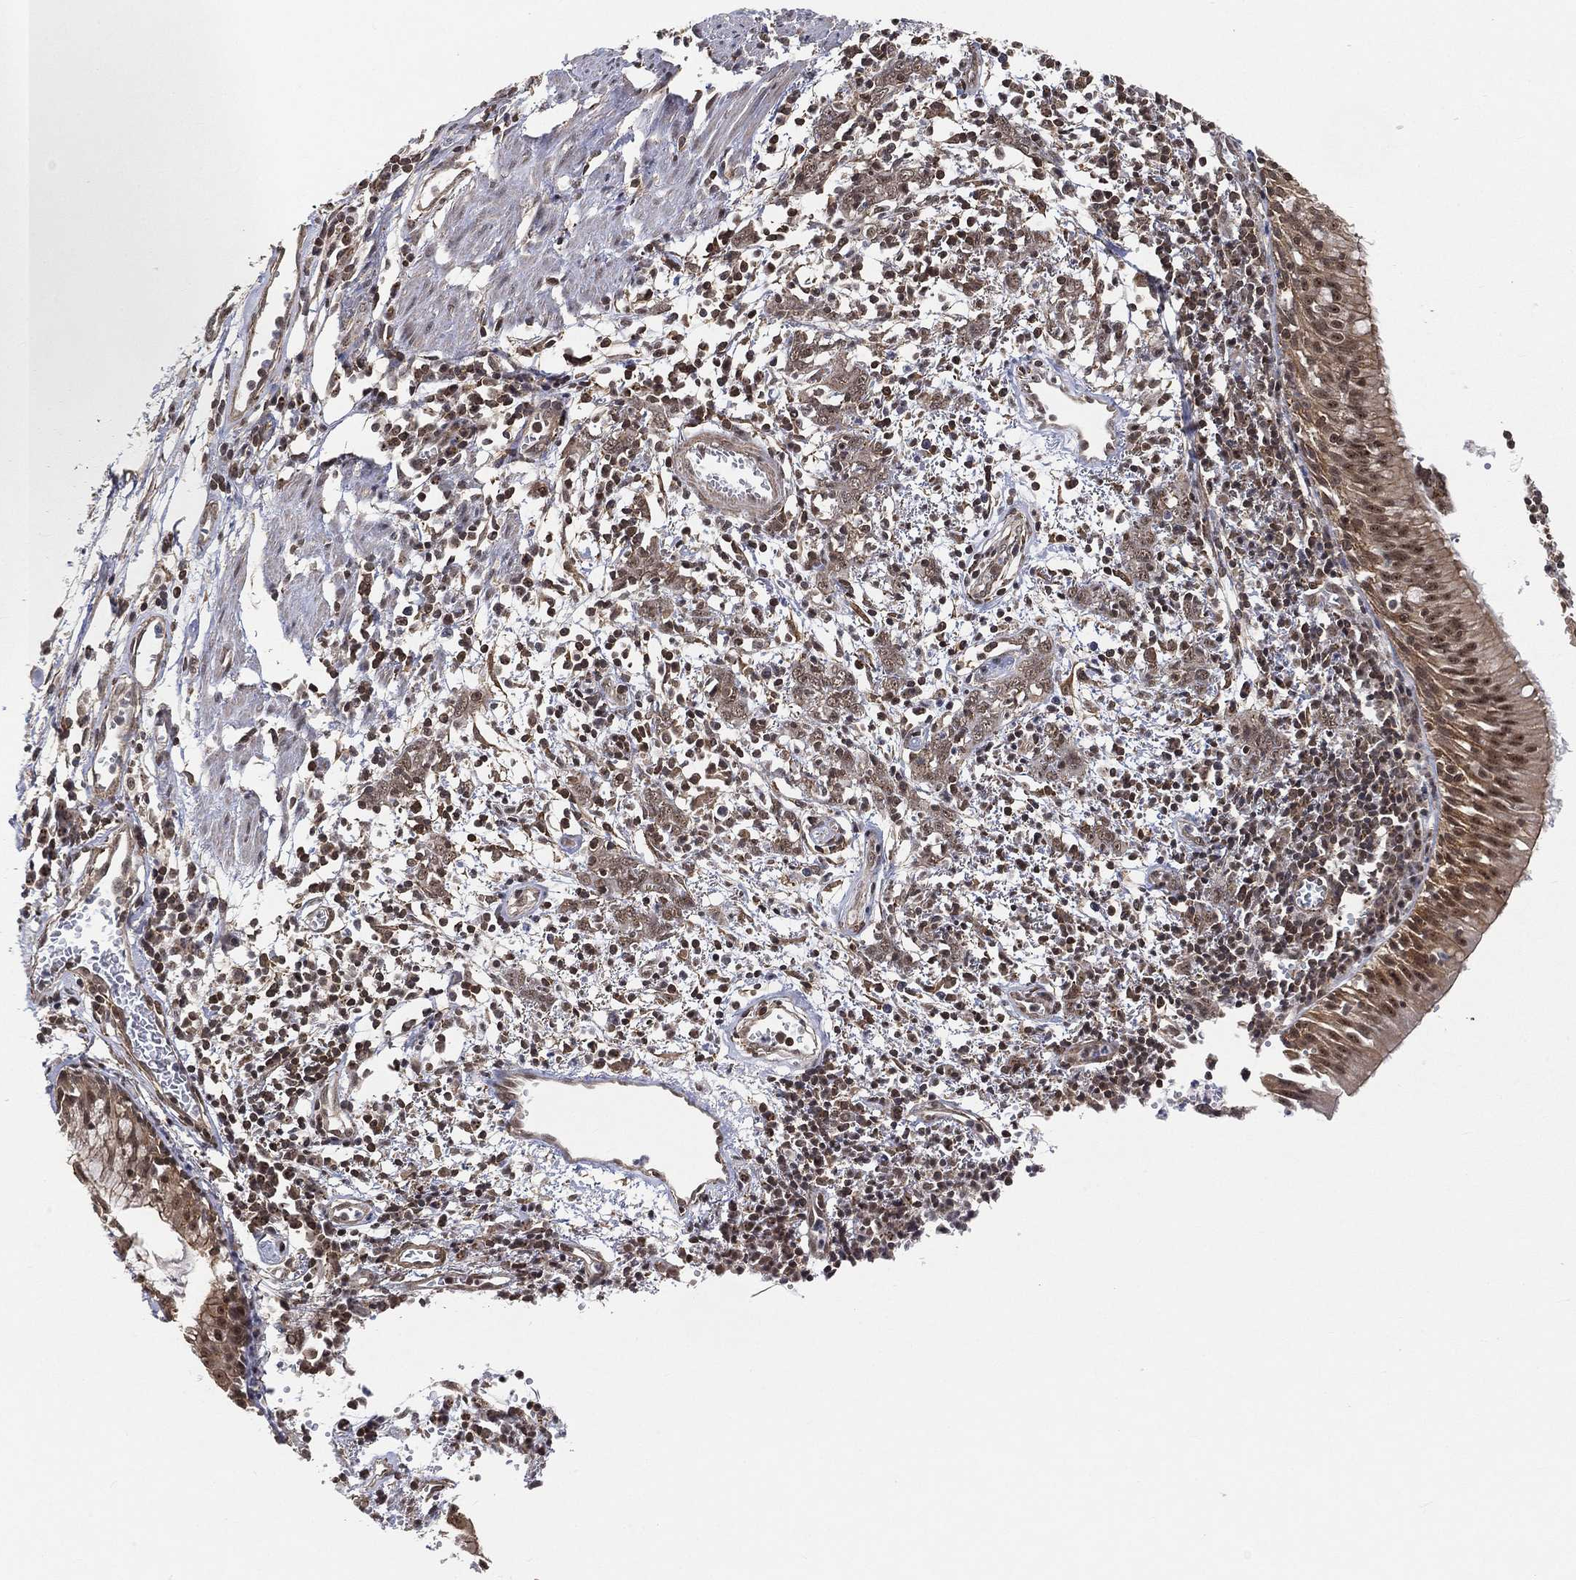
{"staining": {"intensity": "moderate", "quantity": ">75%", "location": "cytoplasmic/membranous,nuclear"}, "tissue": "bronchus", "cell_type": "Respiratory epithelial cells", "image_type": "normal", "snomed": [{"axis": "morphology", "description": "Normal tissue, NOS"}, {"axis": "morphology", "description": "Squamous cell carcinoma, NOS"}, {"axis": "topography", "description": "Cartilage tissue"}, {"axis": "topography", "description": "Bronchus"}, {"axis": "topography", "description": "Lung"}], "caption": "A high-resolution image shows immunohistochemistry (IHC) staining of unremarkable bronchus, which shows moderate cytoplasmic/membranous,nuclear expression in approximately >75% of respiratory epithelial cells. Using DAB (3,3'-diaminobenzidine) (brown) and hematoxylin (blue) stains, captured at high magnification using brightfield microscopy.", "gene": "RSRC2", "patient": {"sex": "male", "age": 66}}